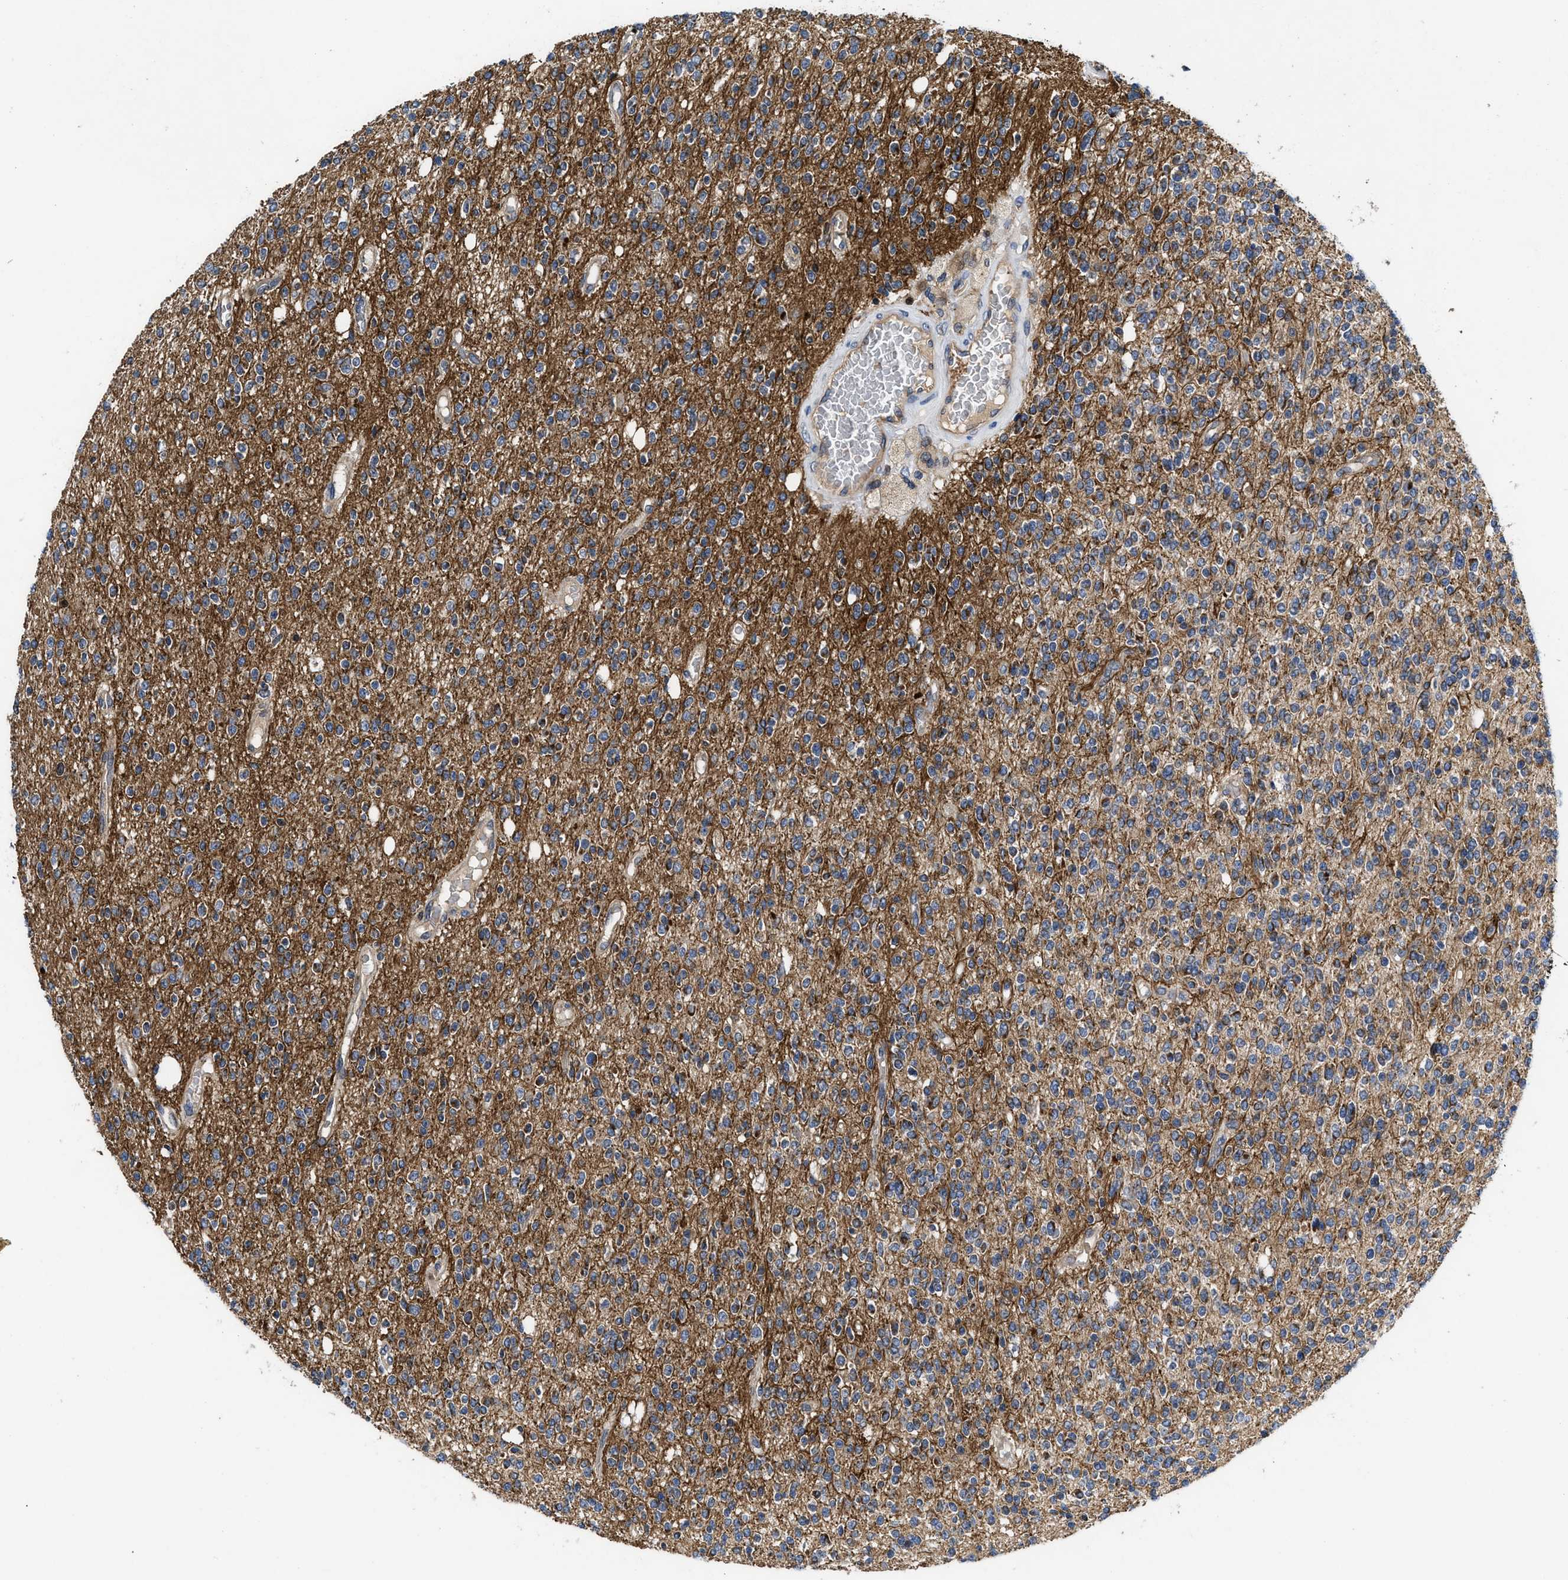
{"staining": {"intensity": "moderate", "quantity": "<25%", "location": "cytoplasmic/membranous"}, "tissue": "glioma", "cell_type": "Tumor cells", "image_type": "cancer", "snomed": [{"axis": "morphology", "description": "Glioma, malignant, High grade"}, {"axis": "topography", "description": "Brain"}], "caption": "Immunohistochemistry image of neoplastic tissue: human malignant glioma (high-grade) stained using immunohistochemistry displays low levels of moderate protein expression localized specifically in the cytoplasmic/membranous of tumor cells, appearing as a cytoplasmic/membranous brown color.", "gene": "YBEY", "patient": {"sex": "male", "age": 34}}